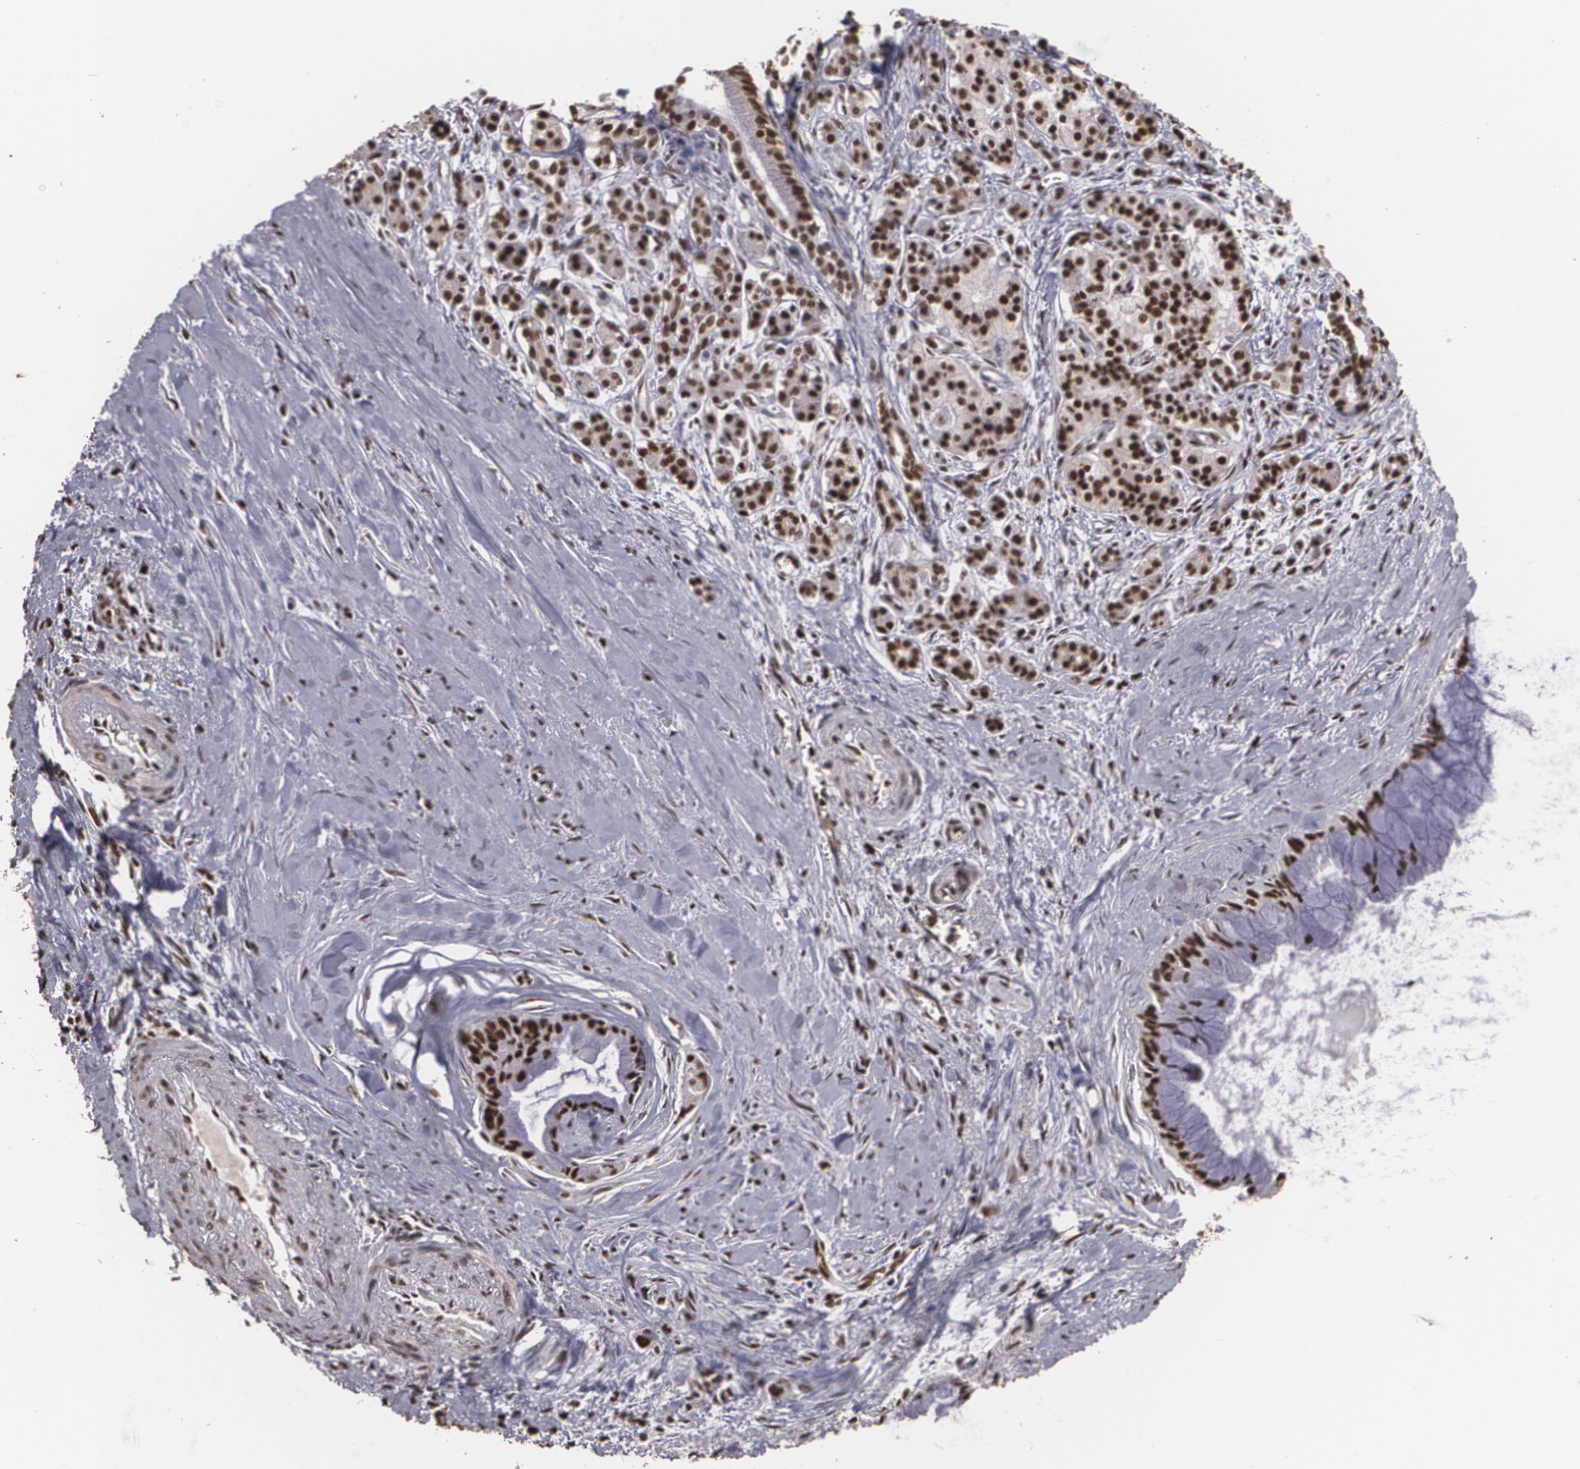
{"staining": {"intensity": "strong", "quantity": ">75%", "location": "nuclear"}, "tissue": "pancreatic cancer", "cell_type": "Tumor cells", "image_type": "cancer", "snomed": [{"axis": "morphology", "description": "Adenocarcinoma, NOS"}, {"axis": "topography", "description": "Pancreas"}], "caption": "Tumor cells reveal high levels of strong nuclear staining in approximately >75% of cells in human pancreatic cancer.", "gene": "RCOR1", "patient": {"sex": "male", "age": 59}}